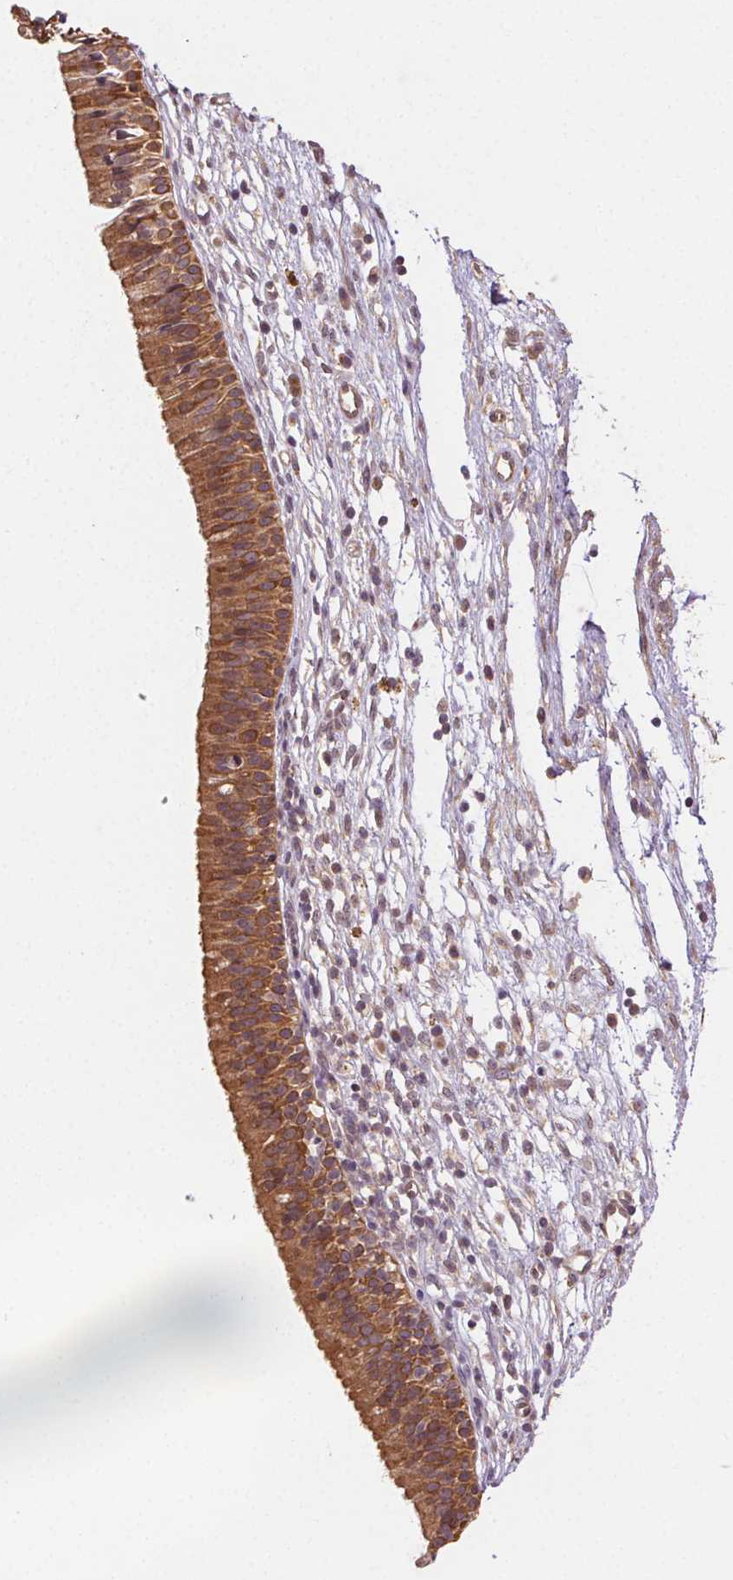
{"staining": {"intensity": "strong", "quantity": ">75%", "location": "cytoplasmic/membranous"}, "tissue": "nasopharynx", "cell_type": "Respiratory epithelial cells", "image_type": "normal", "snomed": [{"axis": "morphology", "description": "Normal tissue, NOS"}, {"axis": "topography", "description": "Nasopharynx"}], "caption": "Human nasopharynx stained with a protein marker demonstrates strong staining in respiratory epithelial cells.", "gene": "KLHL15", "patient": {"sex": "male", "age": 24}}